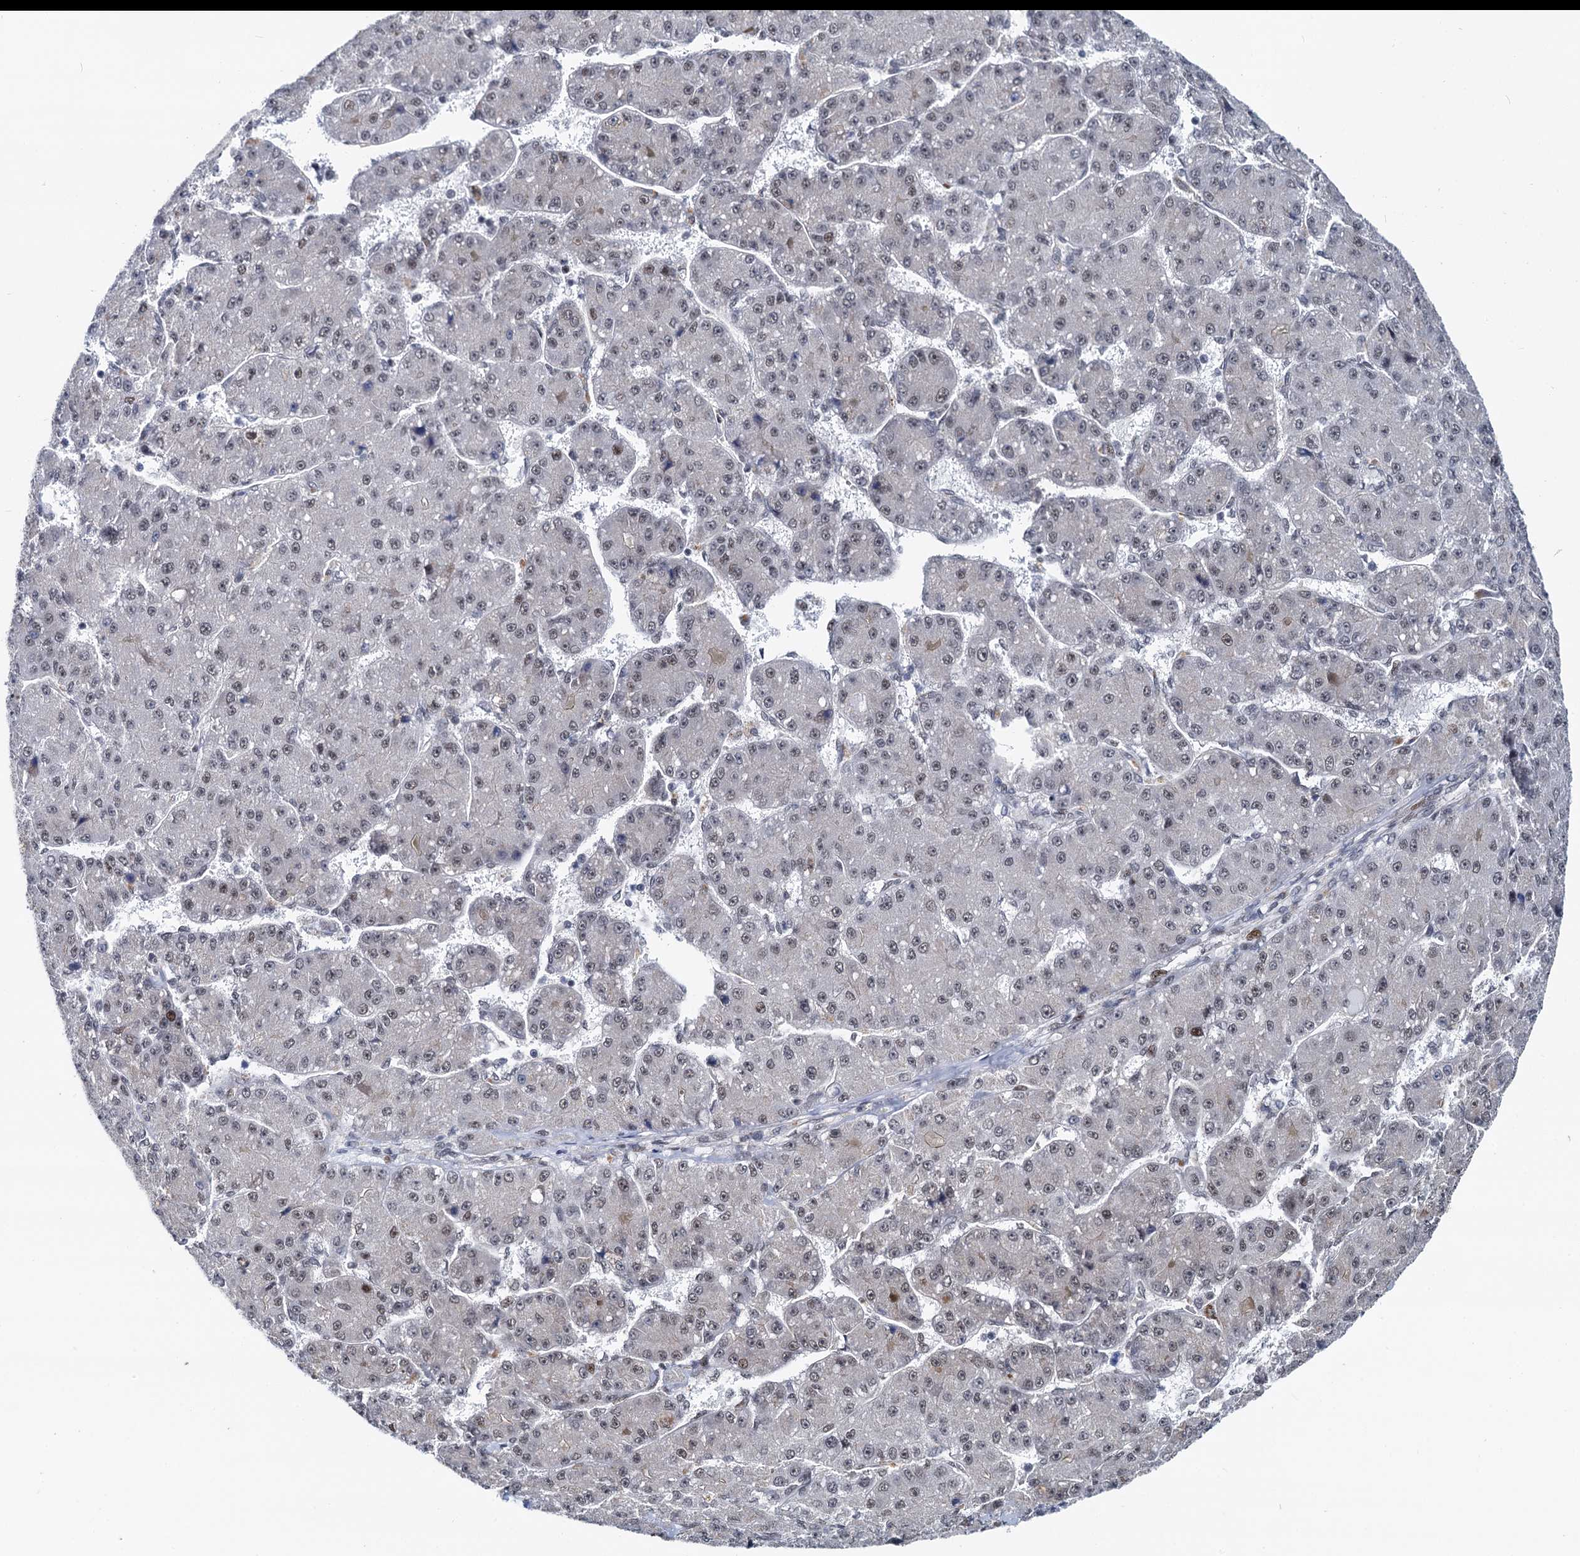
{"staining": {"intensity": "weak", "quantity": "25%-75%", "location": "nuclear"}, "tissue": "liver cancer", "cell_type": "Tumor cells", "image_type": "cancer", "snomed": [{"axis": "morphology", "description": "Carcinoma, Hepatocellular, NOS"}, {"axis": "topography", "description": "Liver"}], "caption": "Immunohistochemical staining of liver hepatocellular carcinoma shows low levels of weak nuclear protein staining in about 25%-75% of tumor cells. The protein is shown in brown color, while the nuclei are stained blue.", "gene": "RUFY2", "patient": {"sex": "male", "age": 67}}